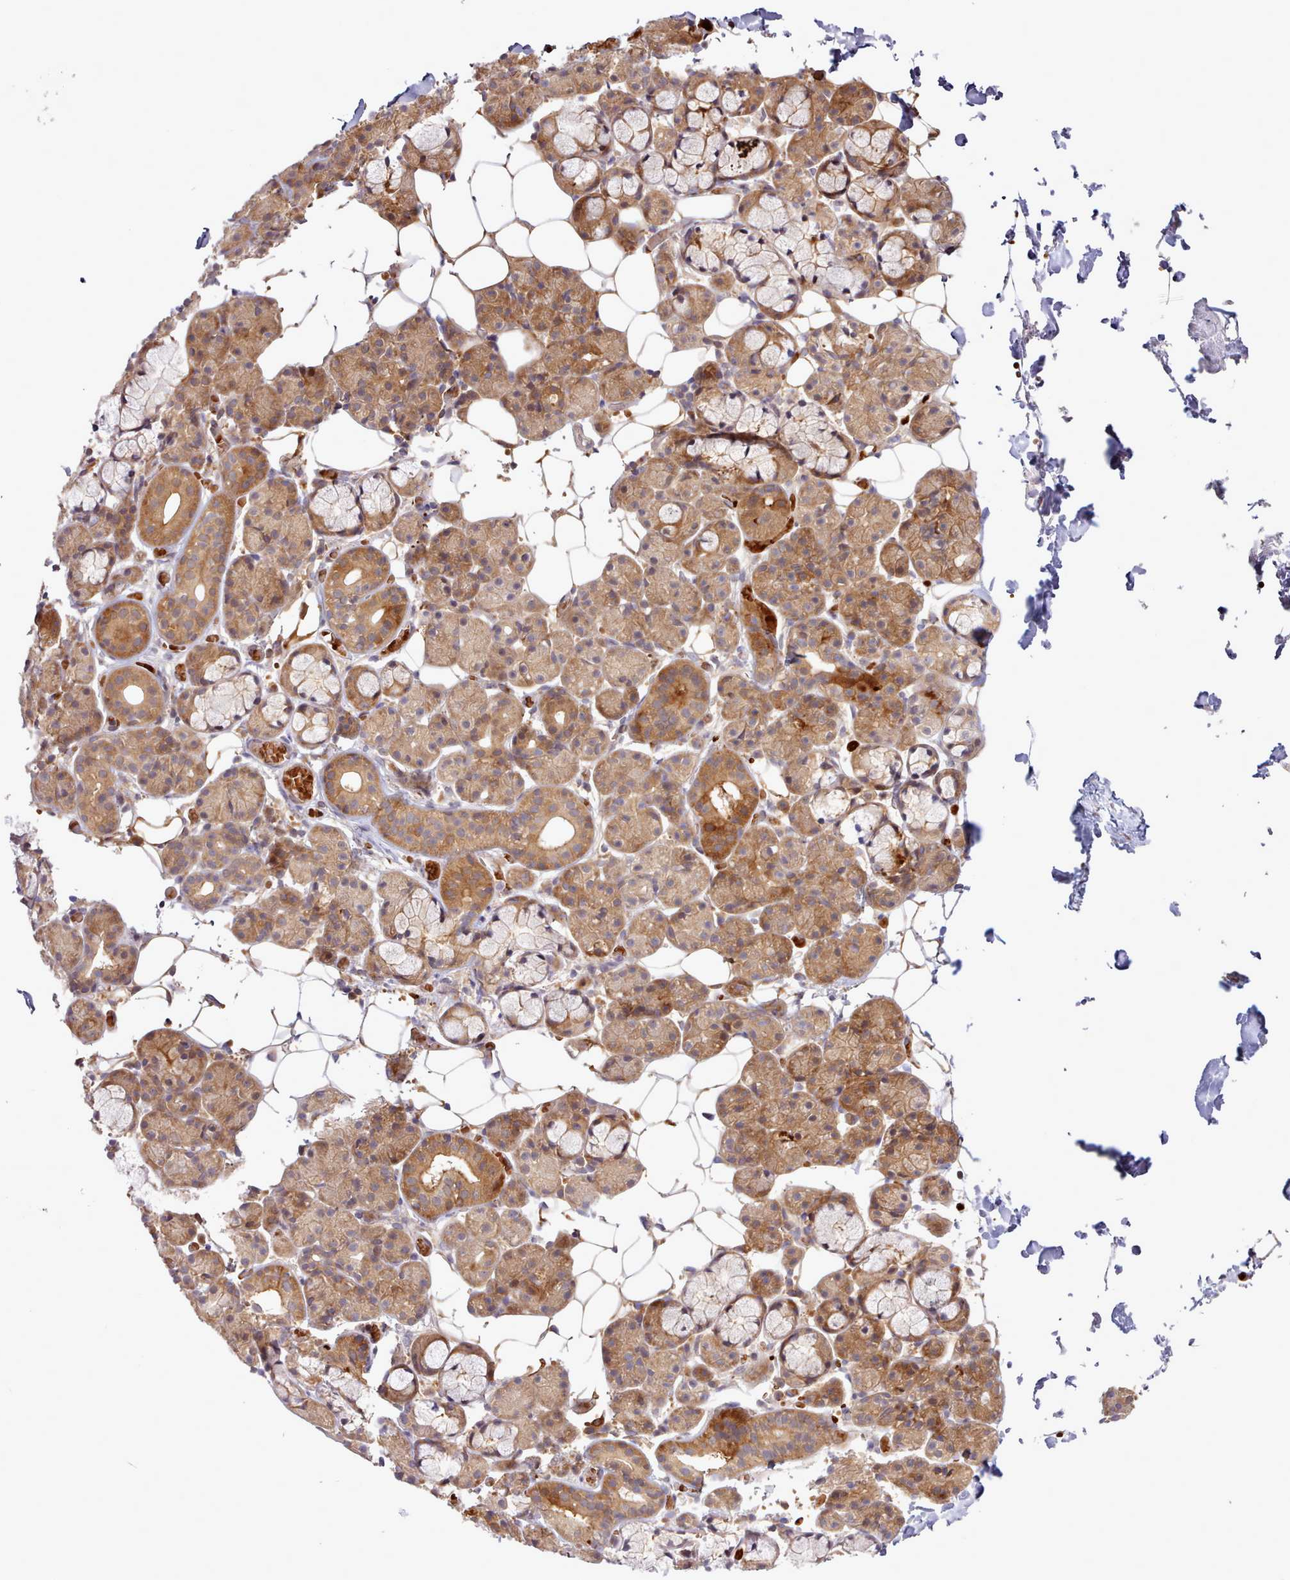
{"staining": {"intensity": "moderate", "quantity": ">75%", "location": "cytoplasmic/membranous"}, "tissue": "salivary gland", "cell_type": "Glandular cells", "image_type": "normal", "snomed": [{"axis": "morphology", "description": "Normal tissue, NOS"}, {"axis": "topography", "description": "Salivary gland"}], "caption": "This image exhibits immunohistochemistry staining of benign salivary gland, with medium moderate cytoplasmic/membranous expression in approximately >75% of glandular cells.", "gene": "UBE2G1", "patient": {"sex": "male", "age": 63}}